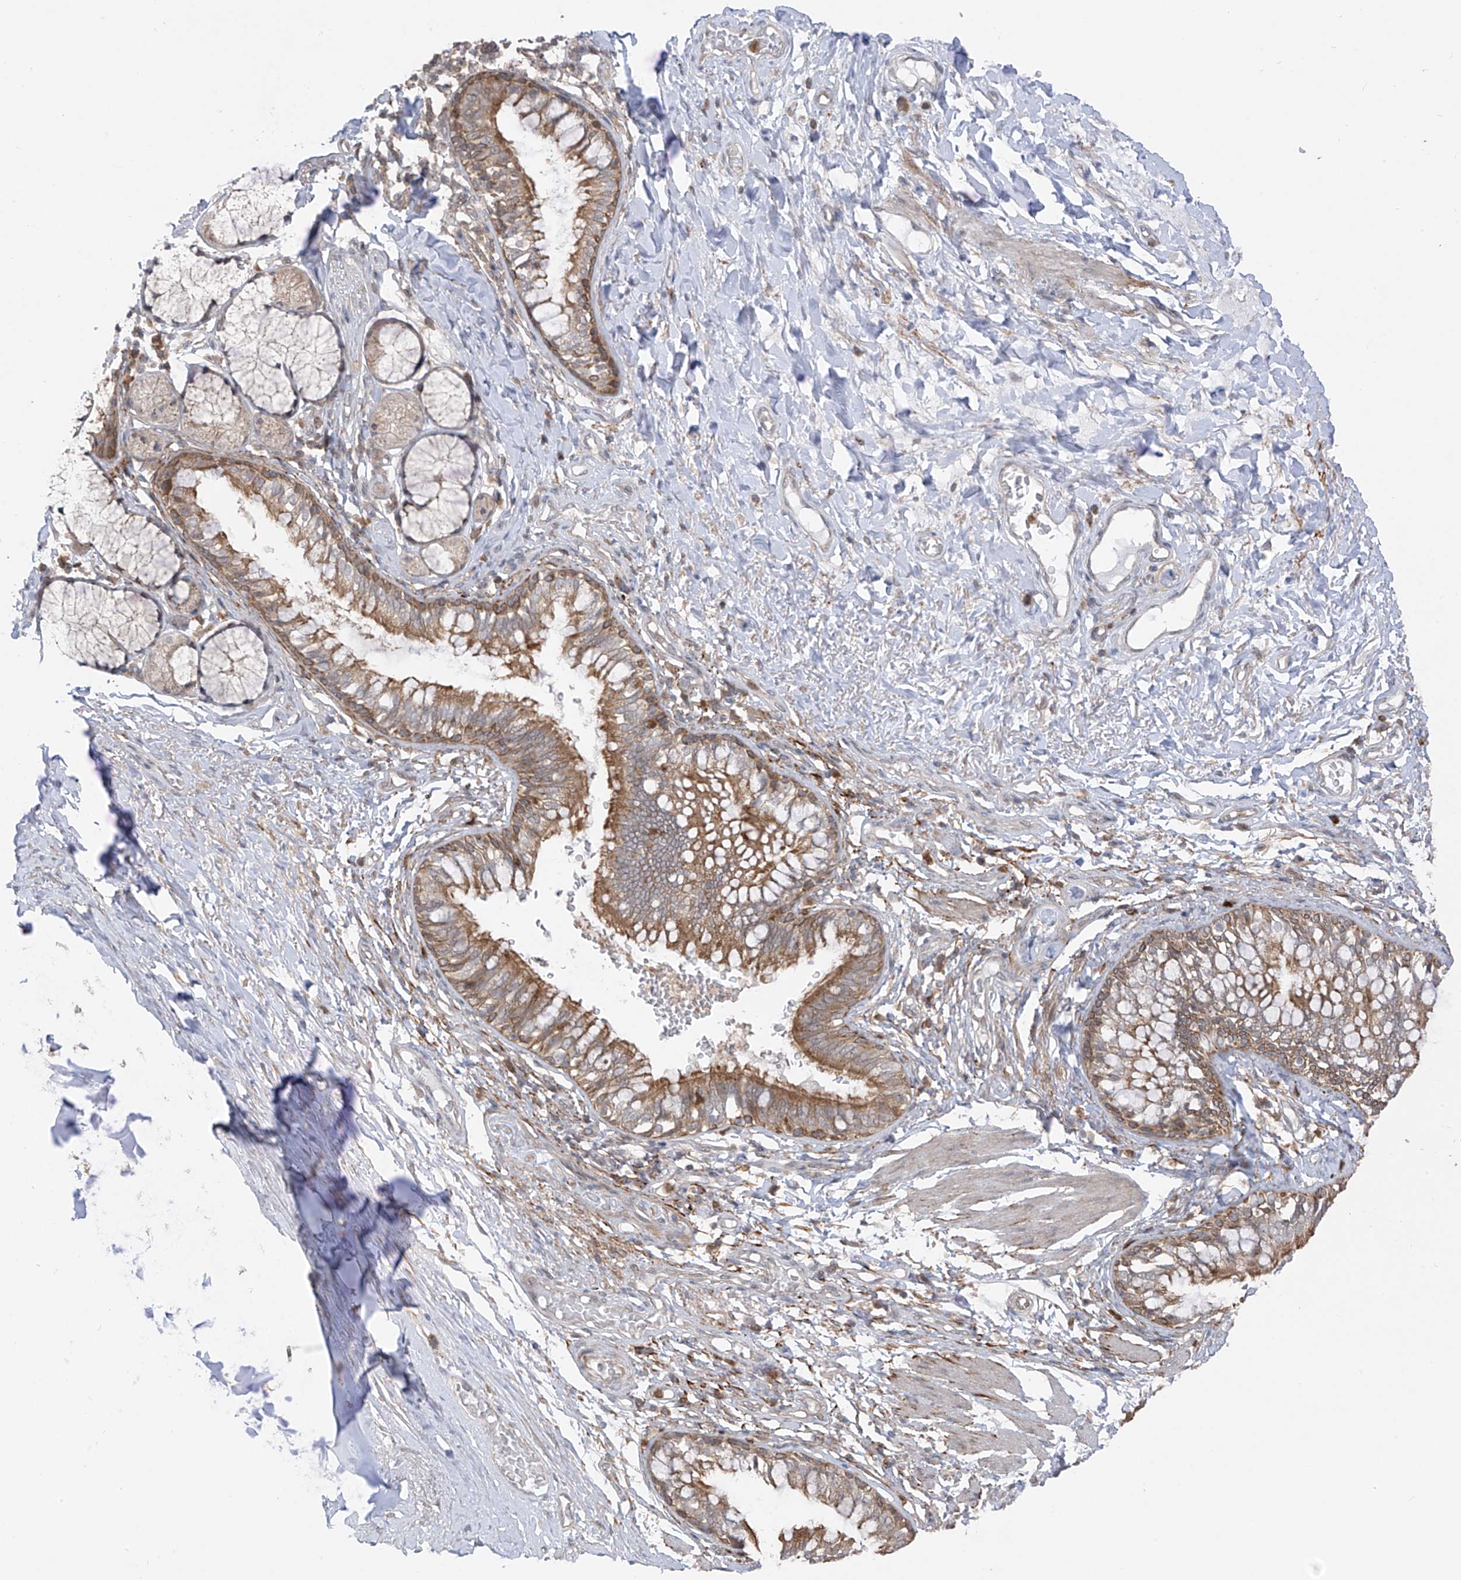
{"staining": {"intensity": "strong", "quantity": "25%-75%", "location": "cytoplasmic/membranous"}, "tissue": "bronchus", "cell_type": "Respiratory epithelial cells", "image_type": "normal", "snomed": [{"axis": "morphology", "description": "Normal tissue, NOS"}, {"axis": "topography", "description": "Cartilage tissue"}, {"axis": "topography", "description": "Bronchus"}], "caption": "The histopathology image reveals immunohistochemical staining of benign bronchus. There is strong cytoplasmic/membranous expression is present in about 25%-75% of respiratory epithelial cells. The staining was performed using DAB (3,3'-diaminobenzidine), with brown indicating positive protein expression. Nuclei are stained blue with hematoxylin.", "gene": "PDE11A", "patient": {"sex": "female", "age": 36}}